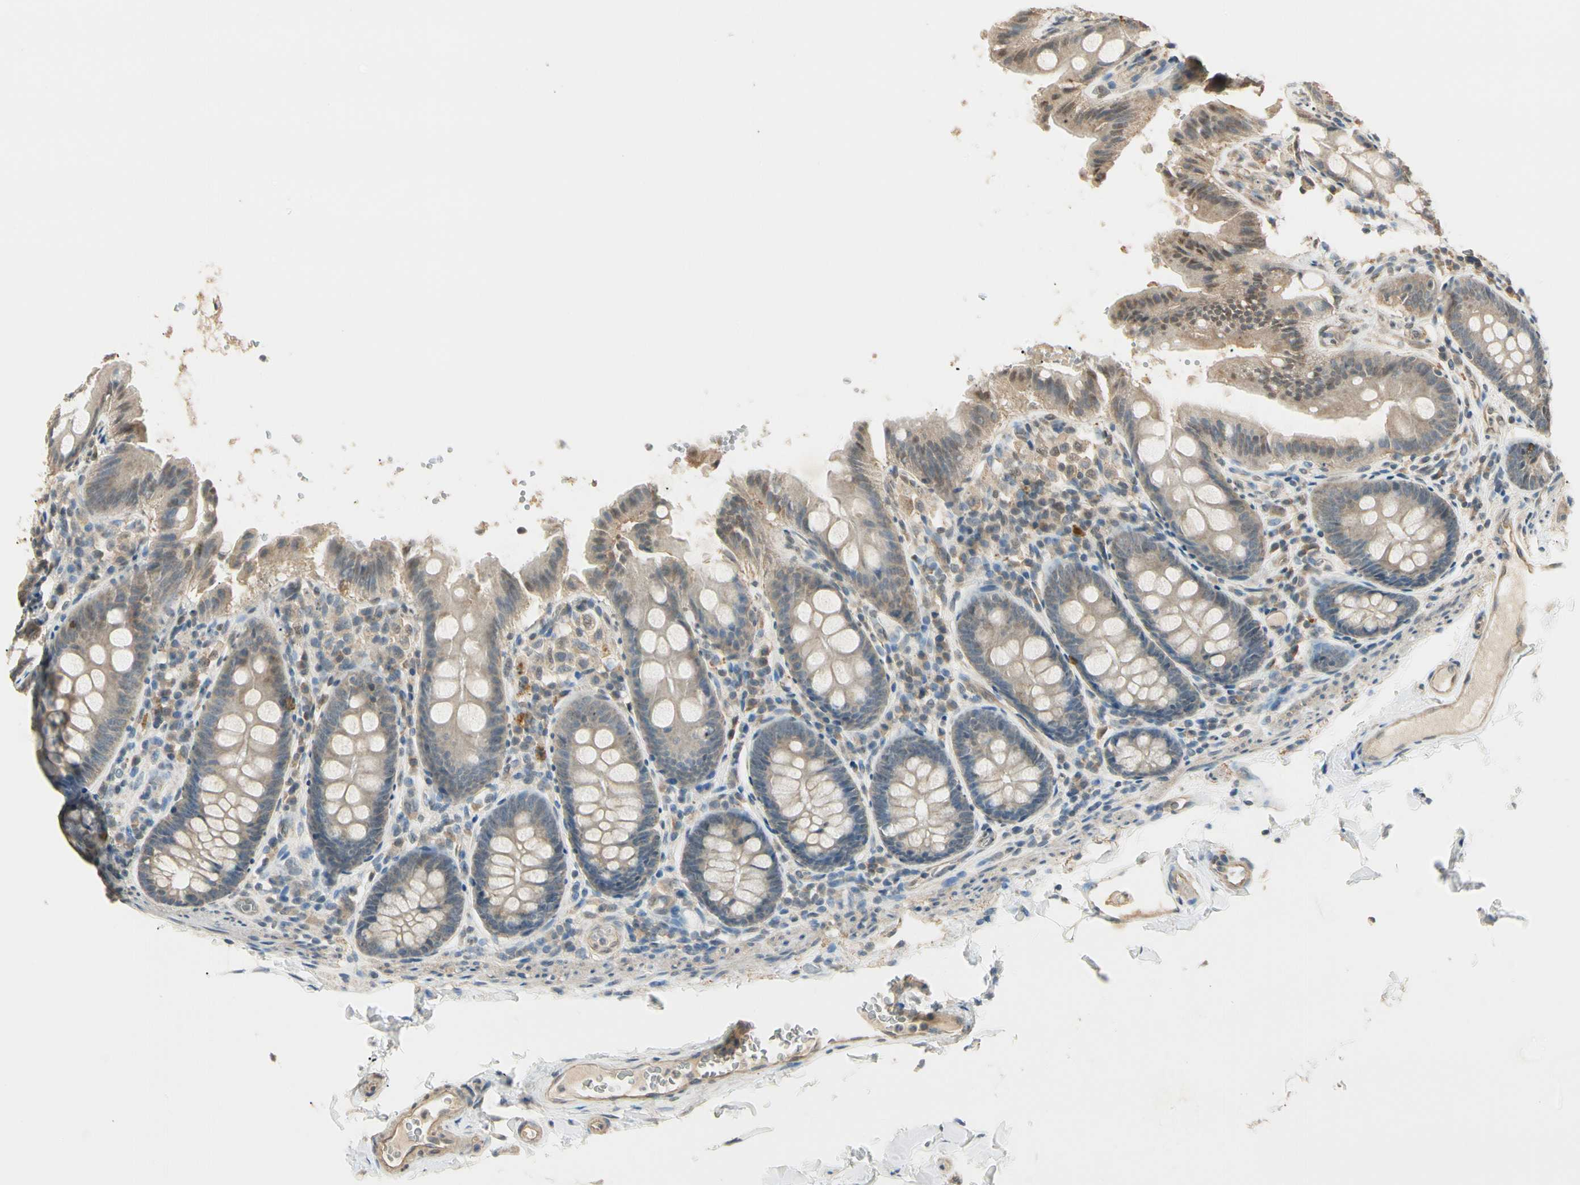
{"staining": {"intensity": "weak", "quantity": ">75%", "location": "cytoplasmic/membranous"}, "tissue": "colon", "cell_type": "Endothelial cells", "image_type": "normal", "snomed": [{"axis": "morphology", "description": "Normal tissue, NOS"}, {"axis": "topography", "description": "Colon"}], "caption": "This image demonstrates immunohistochemistry staining of normal human colon, with low weak cytoplasmic/membranous staining in about >75% of endothelial cells.", "gene": "SGCA", "patient": {"sex": "female", "age": 61}}